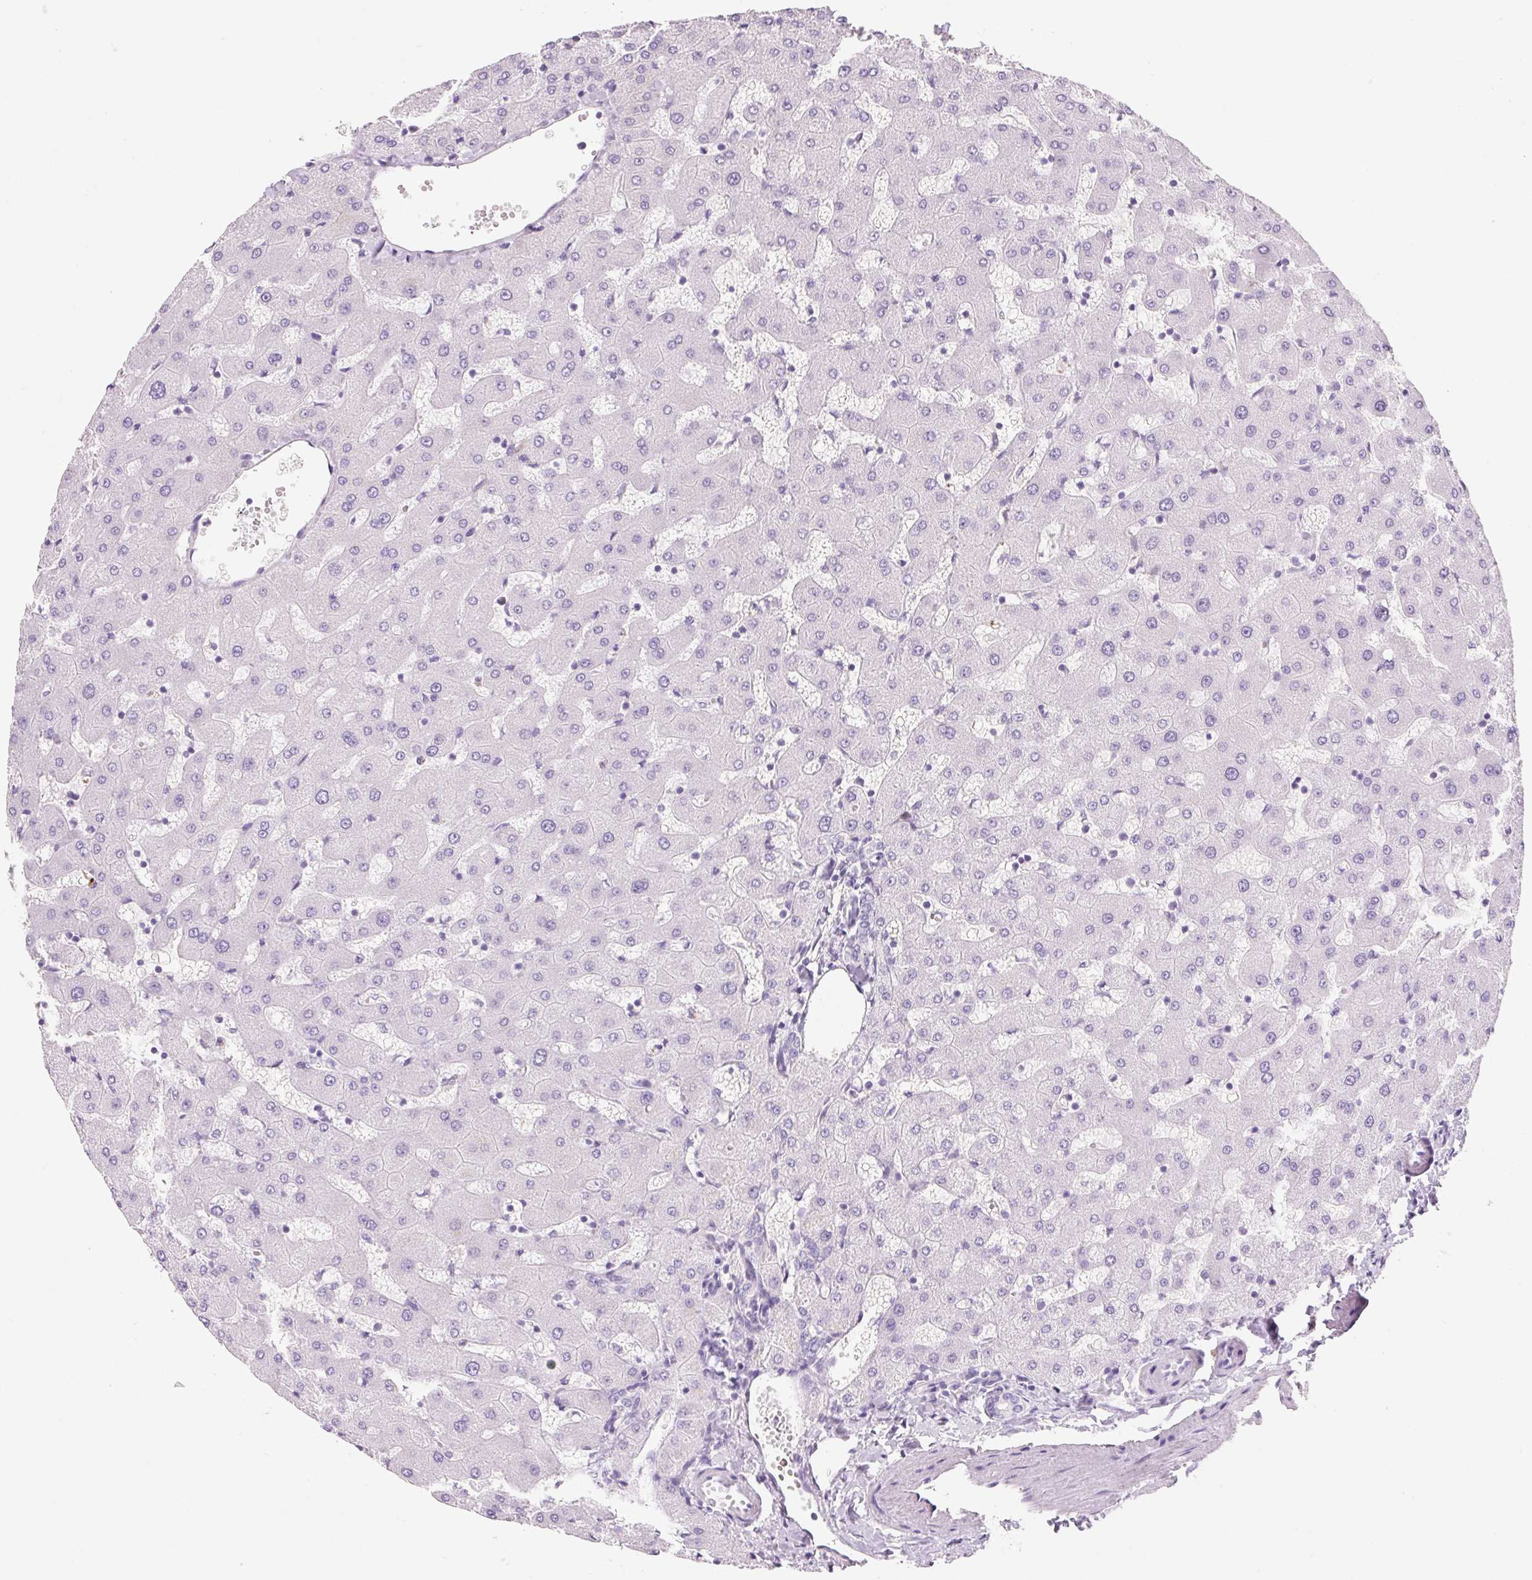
{"staining": {"intensity": "negative", "quantity": "none", "location": "none"}, "tissue": "liver", "cell_type": "Cholangiocytes", "image_type": "normal", "snomed": [{"axis": "morphology", "description": "Normal tissue, NOS"}, {"axis": "topography", "description": "Liver"}], "caption": "Immunohistochemistry photomicrograph of normal liver: liver stained with DAB (3,3'-diaminobenzidine) demonstrates no significant protein expression in cholangiocytes.", "gene": "FABP5", "patient": {"sex": "female", "age": 63}}